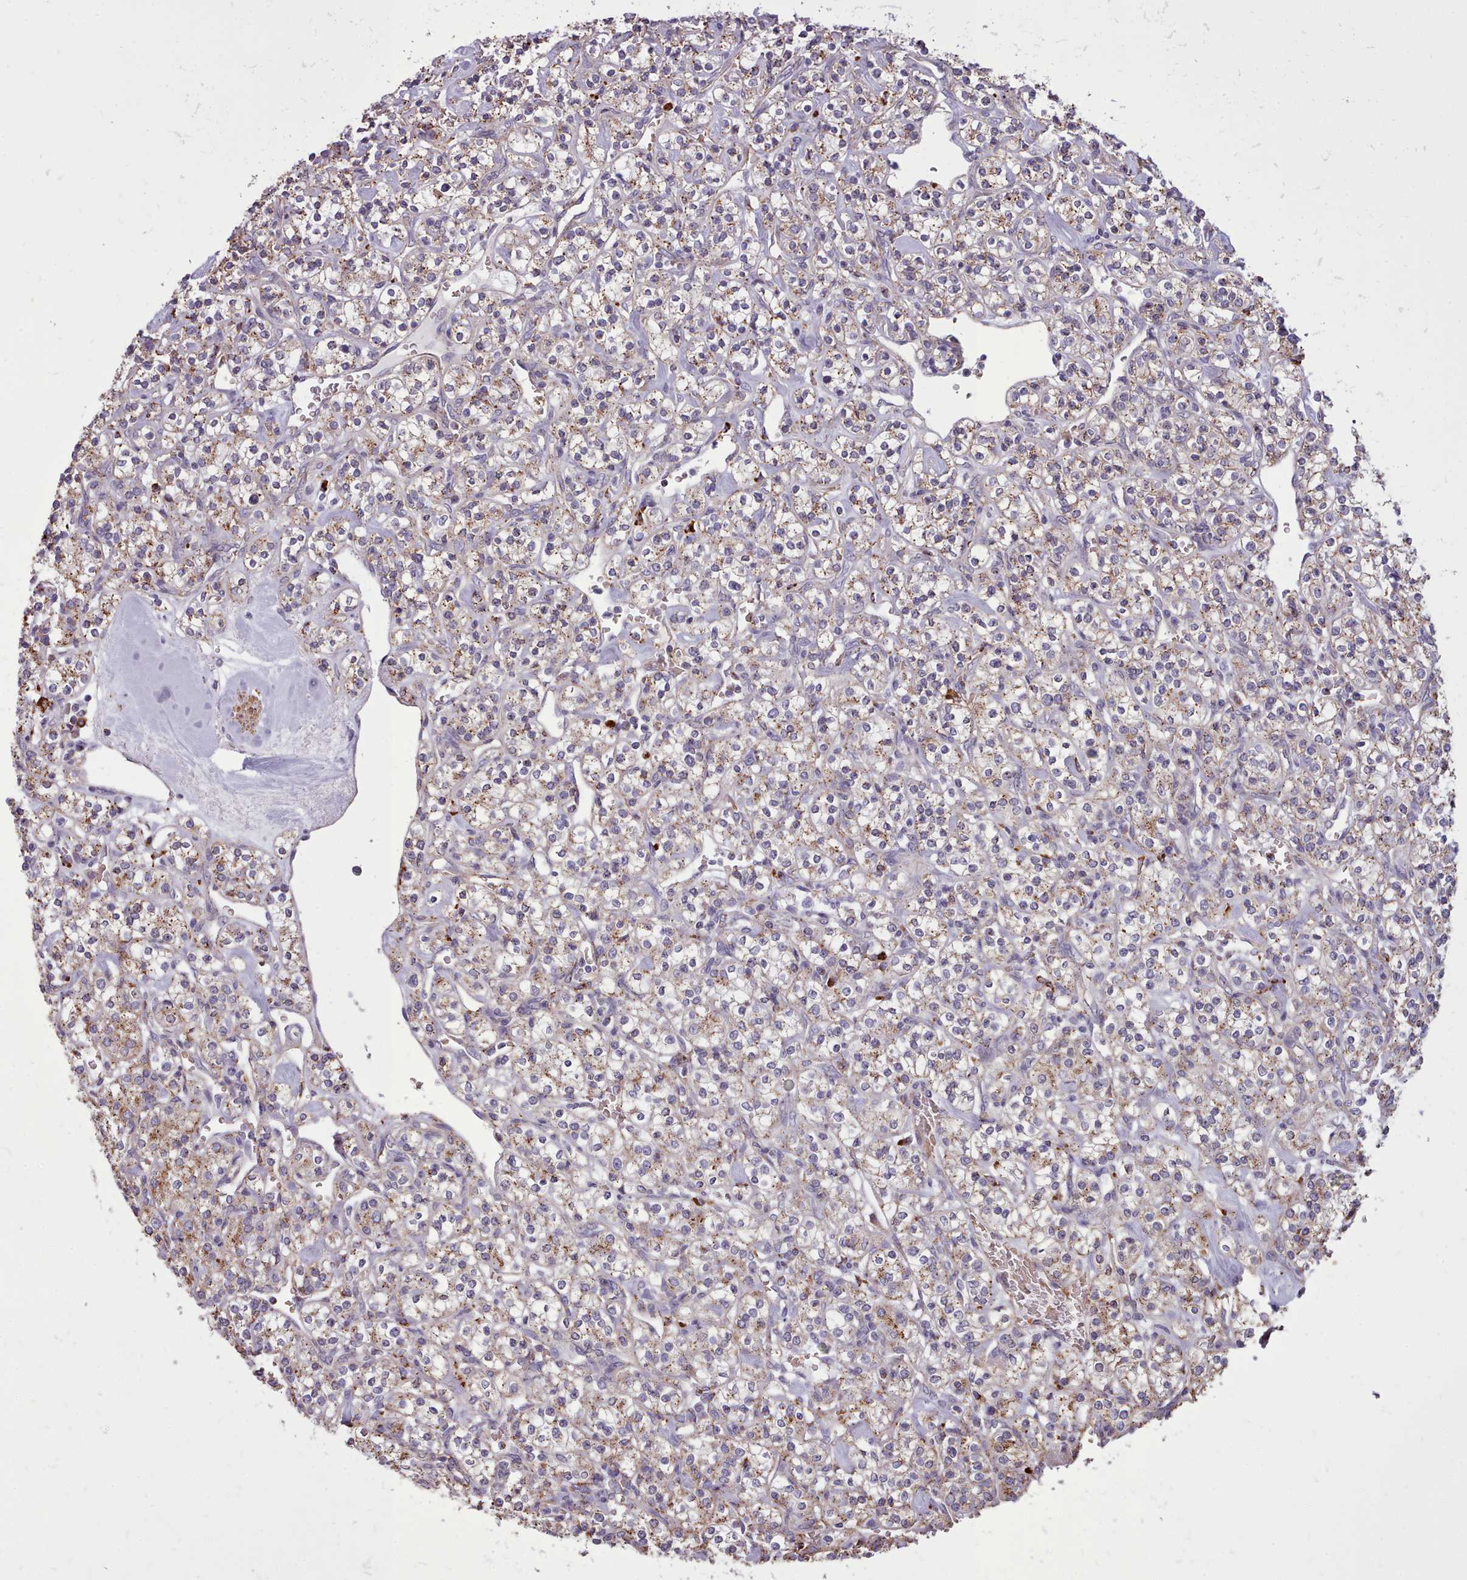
{"staining": {"intensity": "weak", "quantity": "25%-75%", "location": "cytoplasmic/membranous"}, "tissue": "renal cancer", "cell_type": "Tumor cells", "image_type": "cancer", "snomed": [{"axis": "morphology", "description": "Adenocarcinoma, NOS"}, {"axis": "topography", "description": "Kidney"}], "caption": "Tumor cells show low levels of weak cytoplasmic/membranous staining in about 25%-75% of cells in human renal cancer (adenocarcinoma).", "gene": "PACSIN3", "patient": {"sex": "male", "age": 77}}